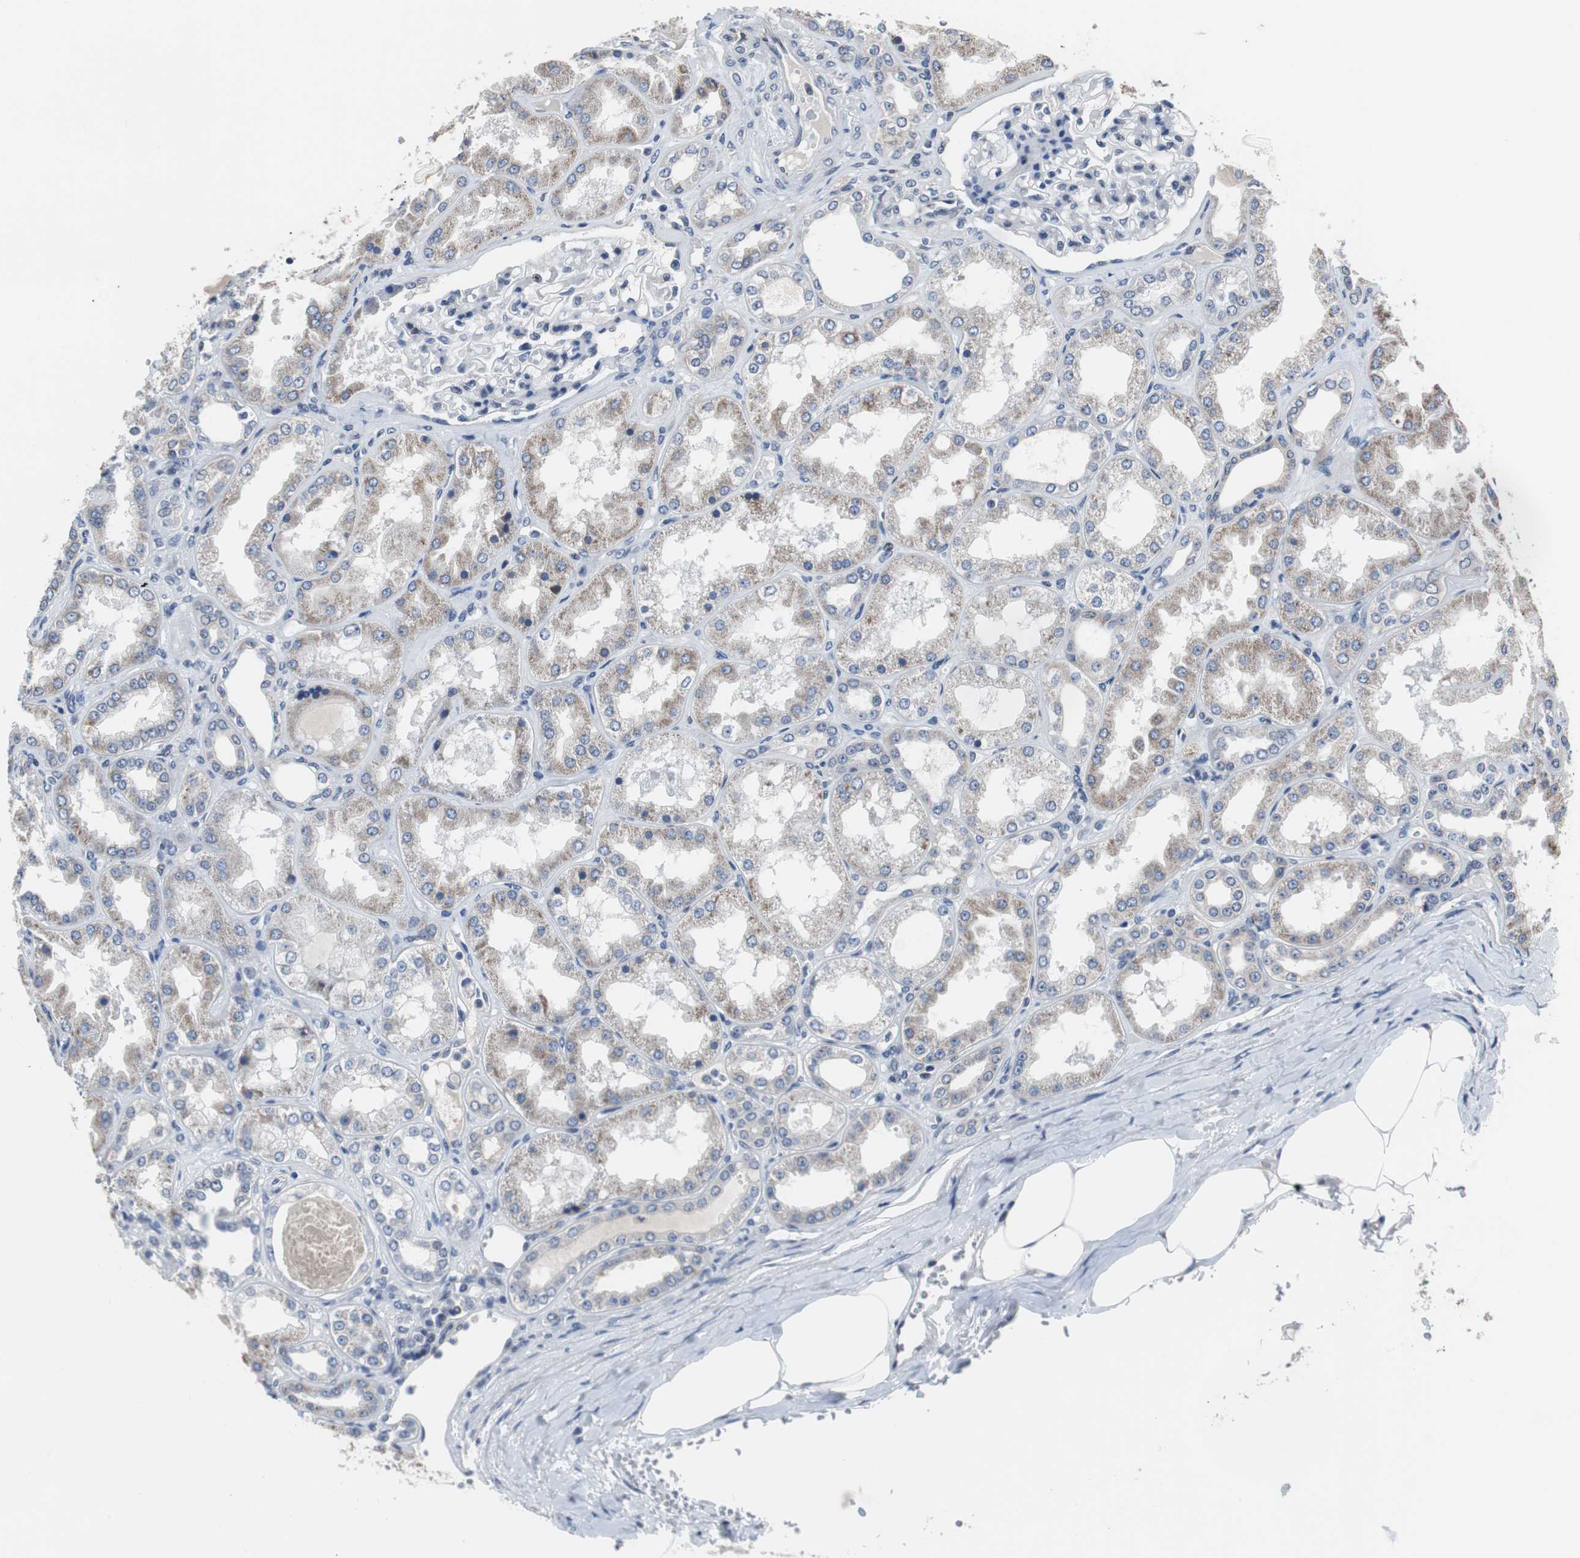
{"staining": {"intensity": "weak", "quantity": "<25%", "location": "nuclear"}, "tissue": "kidney", "cell_type": "Cells in glomeruli", "image_type": "normal", "snomed": [{"axis": "morphology", "description": "Normal tissue, NOS"}, {"axis": "topography", "description": "Kidney"}], "caption": "Immunohistochemistry micrograph of normal human kidney stained for a protein (brown), which displays no expression in cells in glomeruli.", "gene": "TP63", "patient": {"sex": "female", "age": 56}}